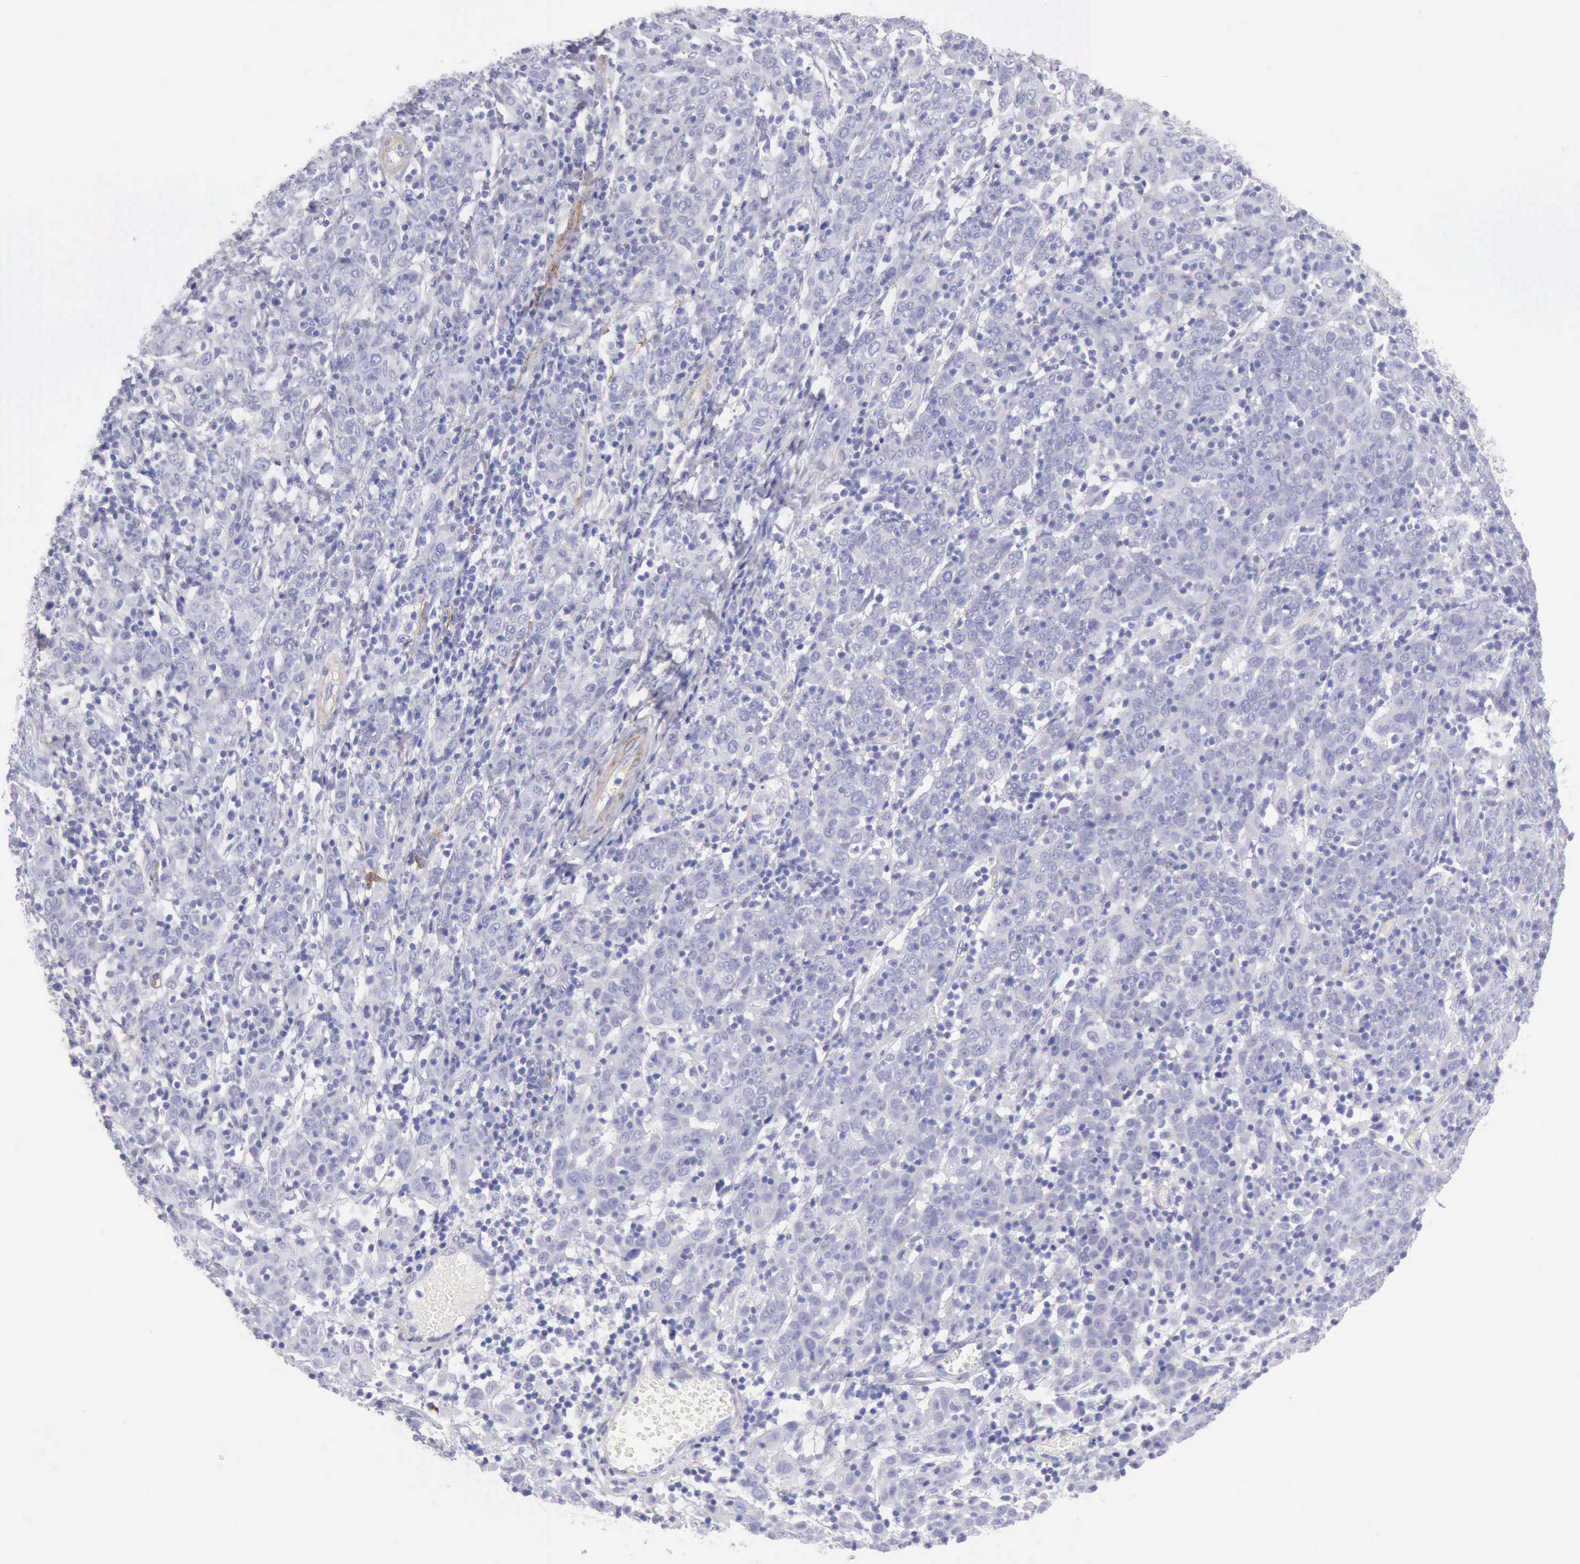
{"staining": {"intensity": "negative", "quantity": "none", "location": "none"}, "tissue": "cervical cancer", "cell_type": "Tumor cells", "image_type": "cancer", "snomed": [{"axis": "morphology", "description": "Normal tissue, NOS"}, {"axis": "morphology", "description": "Squamous cell carcinoma, NOS"}, {"axis": "topography", "description": "Cervix"}], "caption": "Immunohistochemical staining of cervical cancer reveals no significant staining in tumor cells.", "gene": "AOC3", "patient": {"sex": "female", "age": 67}}